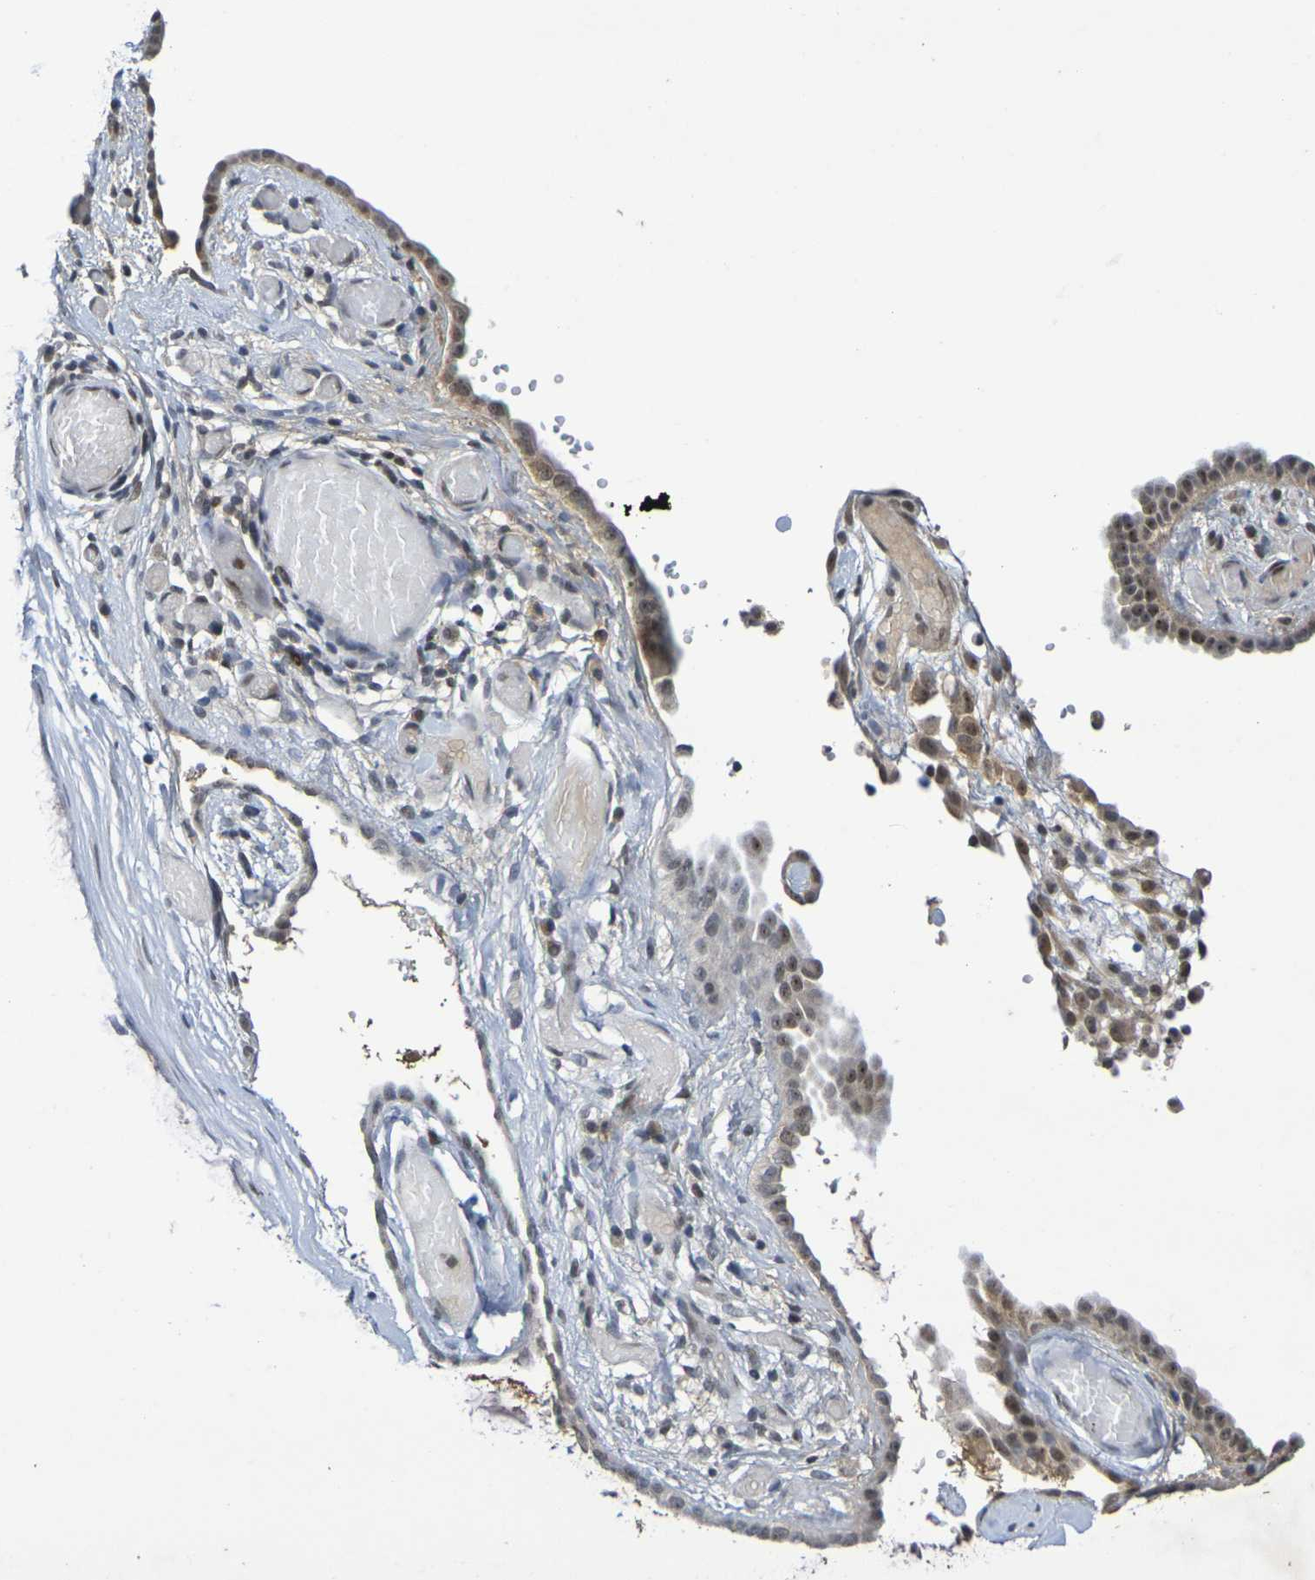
{"staining": {"intensity": "moderate", "quantity": ">75%", "location": "cytoplasmic/membranous,nuclear"}, "tissue": "ovarian cancer", "cell_type": "Tumor cells", "image_type": "cancer", "snomed": [{"axis": "morphology", "description": "Cystadenocarcinoma, mucinous, NOS"}, {"axis": "topography", "description": "Ovary"}], "caption": "High-magnification brightfield microscopy of ovarian cancer stained with DAB (3,3'-diaminobenzidine) (brown) and counterstained with hematoxylin (blue). tumor cells exhibit moderate cytoplasmic/membranous and nuclear positivity is appreciated in about>75% of cells. (DAB IHC, brown staining for protein, blue staining for nuclei).", "gene": "TERF2", "patient": {"sex": "female", "age": 39}}